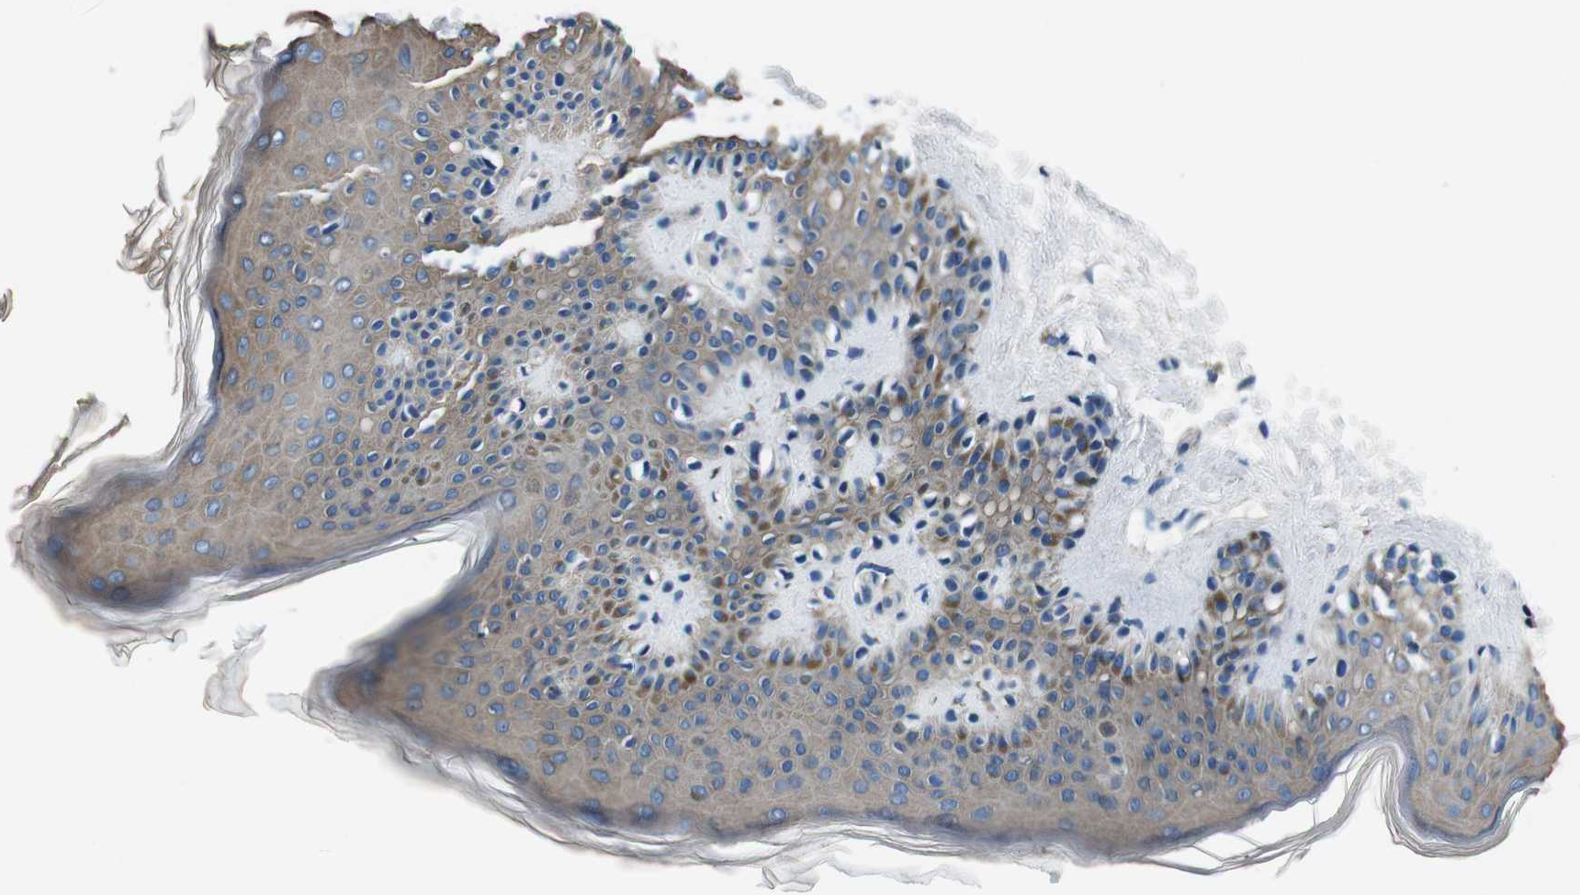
{"staining": {"intensity": "weak", "quantity": ">75%", "location": "cytoplasmic/membranous"}, "tissue": "skin", "cell_type": "Fibroblasts", "image_type": "normal", "snomed": [{"axis": "morphology", "description": "Normal tissue, NOS"}, {"axis": "topography", "description": "Skin"}], "caption": "Brown immunohistochemical staining in benign skin displays weak cytoplasmic/membranous positivity in approximately >75% of fibroblasts.", "gene": "CASQ1", "patient": {"sex": "male", "age": 16}}